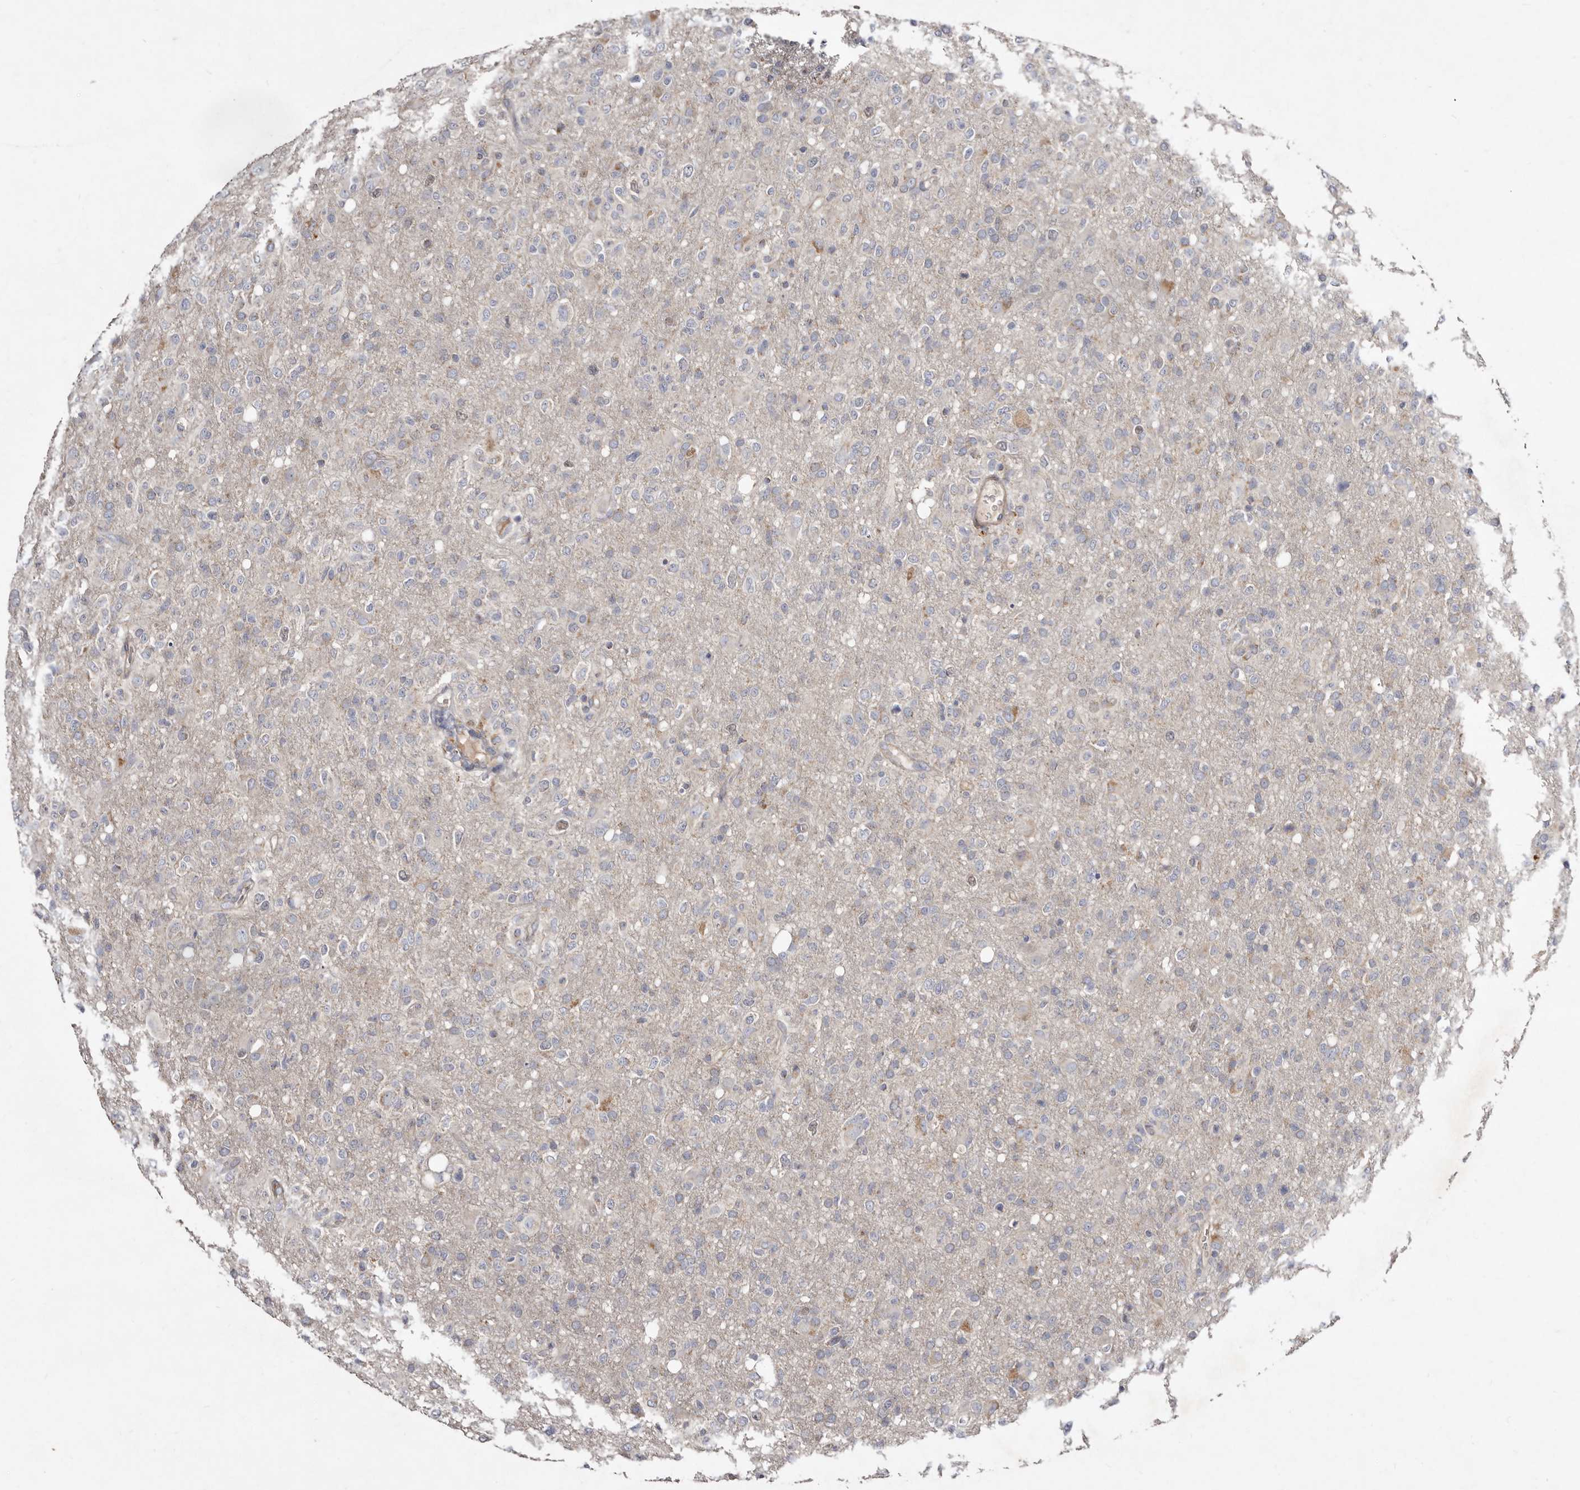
{"staining": {"intensity": "negative", "quantity": "none", "location": "none"}, "tissue": "glioma", "cell_type": "Tumor cells", "image_type": "cancer", "snomed": [{"axis": "morphology", "description": "Glioma, malignant, High grade"}, {"axis": "topography", "description": "Brain"}], "caption": "This is an IHC histopathology image of glioma. There is no staining in tumor cells.", "gene": "SLC25A20", "patient": {"sex": "female", "age": 57}}